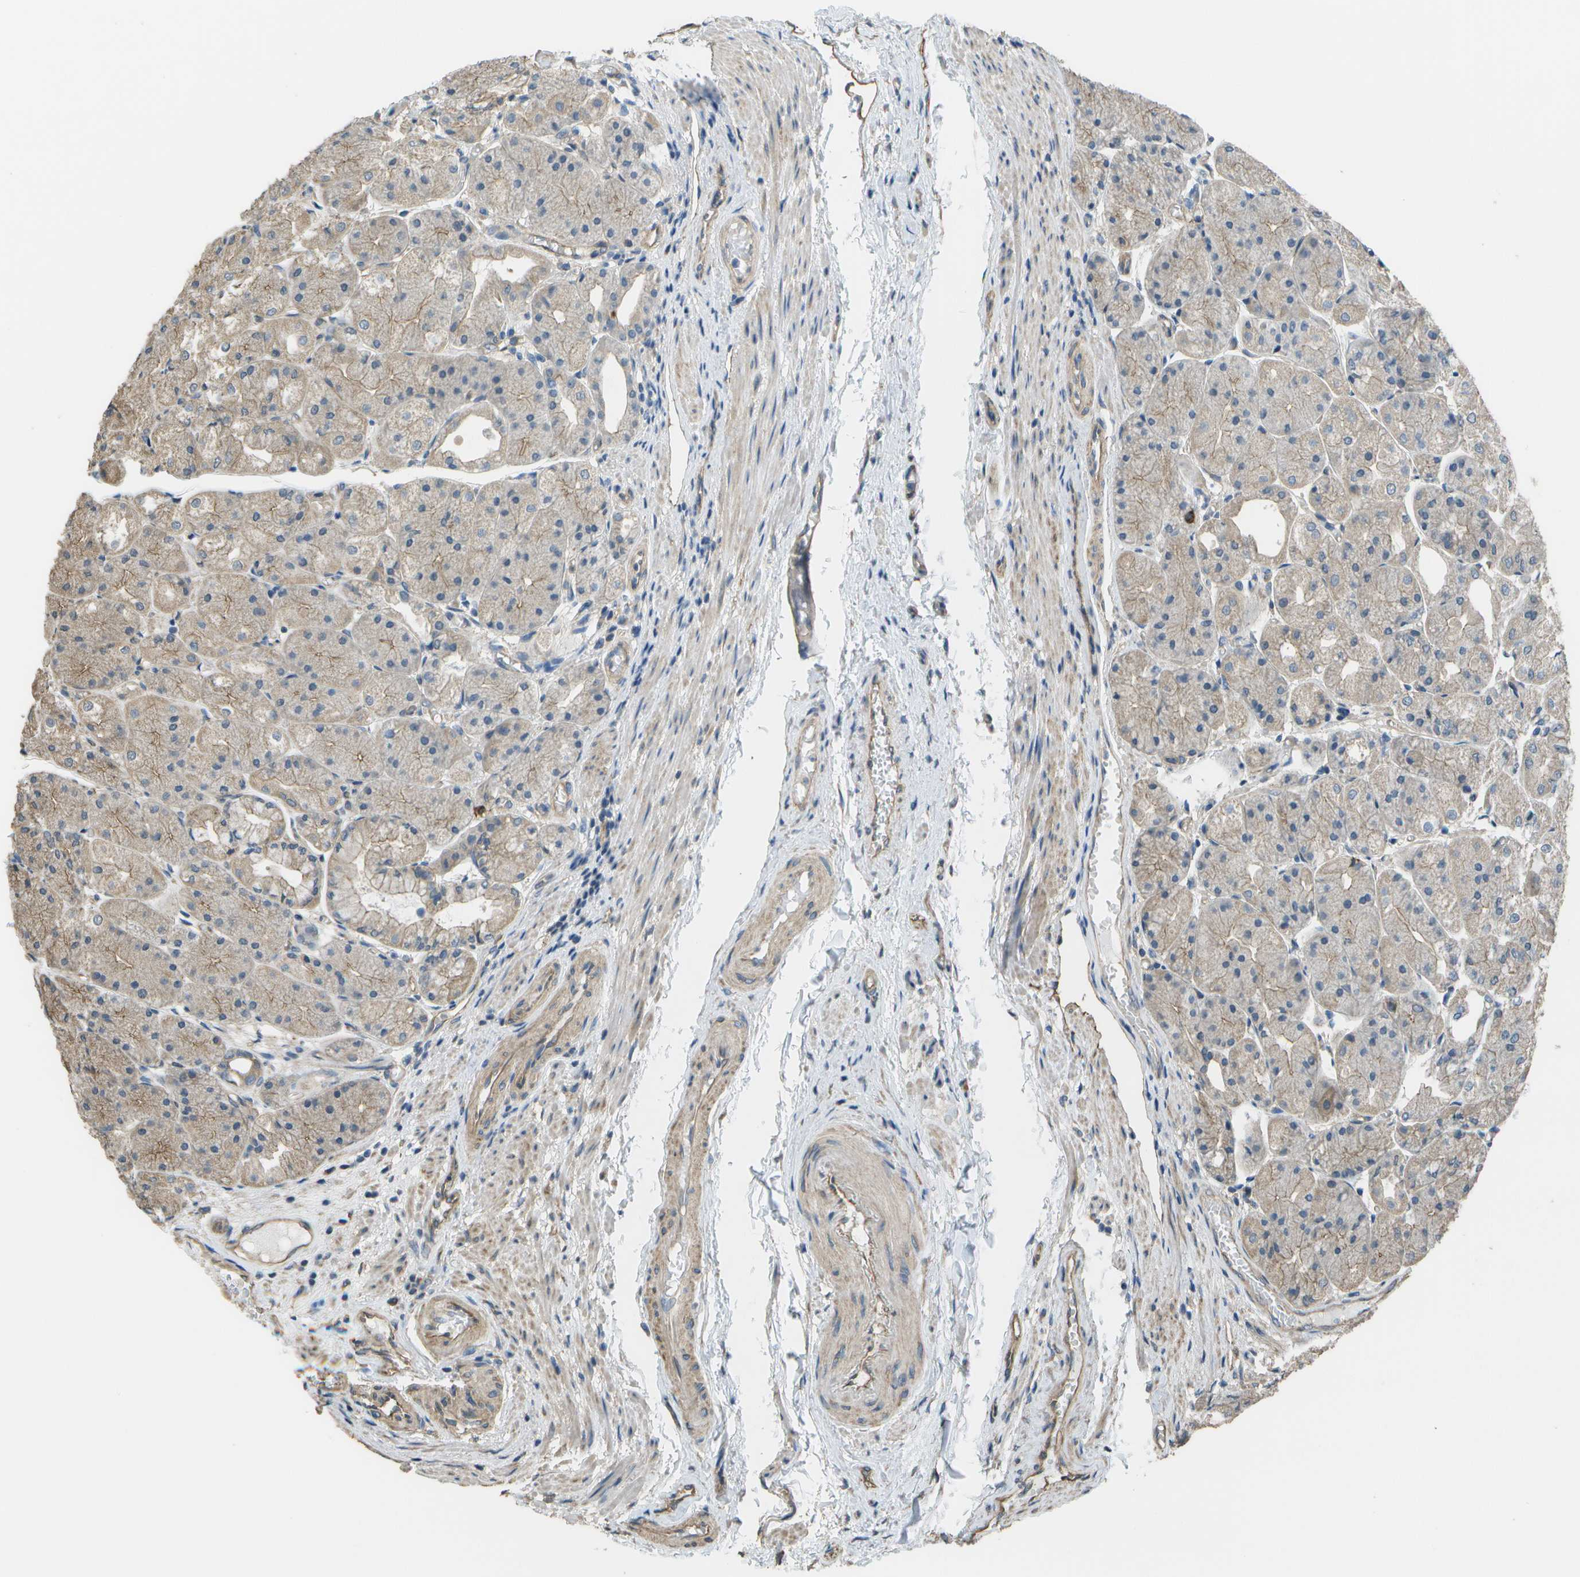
{"staining": {"intensity": "weak", "quantity": "25%-75%", "location": "cytoplasmic/membranous"}, "tissue": "stomach", "cell_type": "Glandular cells", "image_type": "normal", "snomed": [{"axis": "morphology", "description": "Normal tissue, NOS"}, {"axis": "topography", "description": "Stomach, upper"}], "caption": "Brown immunohistochemical staining in unremarkable human stomach demonstrates weak cytoplasmic/membranous staining in approximately 25%-75% of glandular cells. (Brightfield microscopy of DAB IHC at high magnification).", "gene": "CLNS1A", "patient": {"sex": "male", "age": 72}}